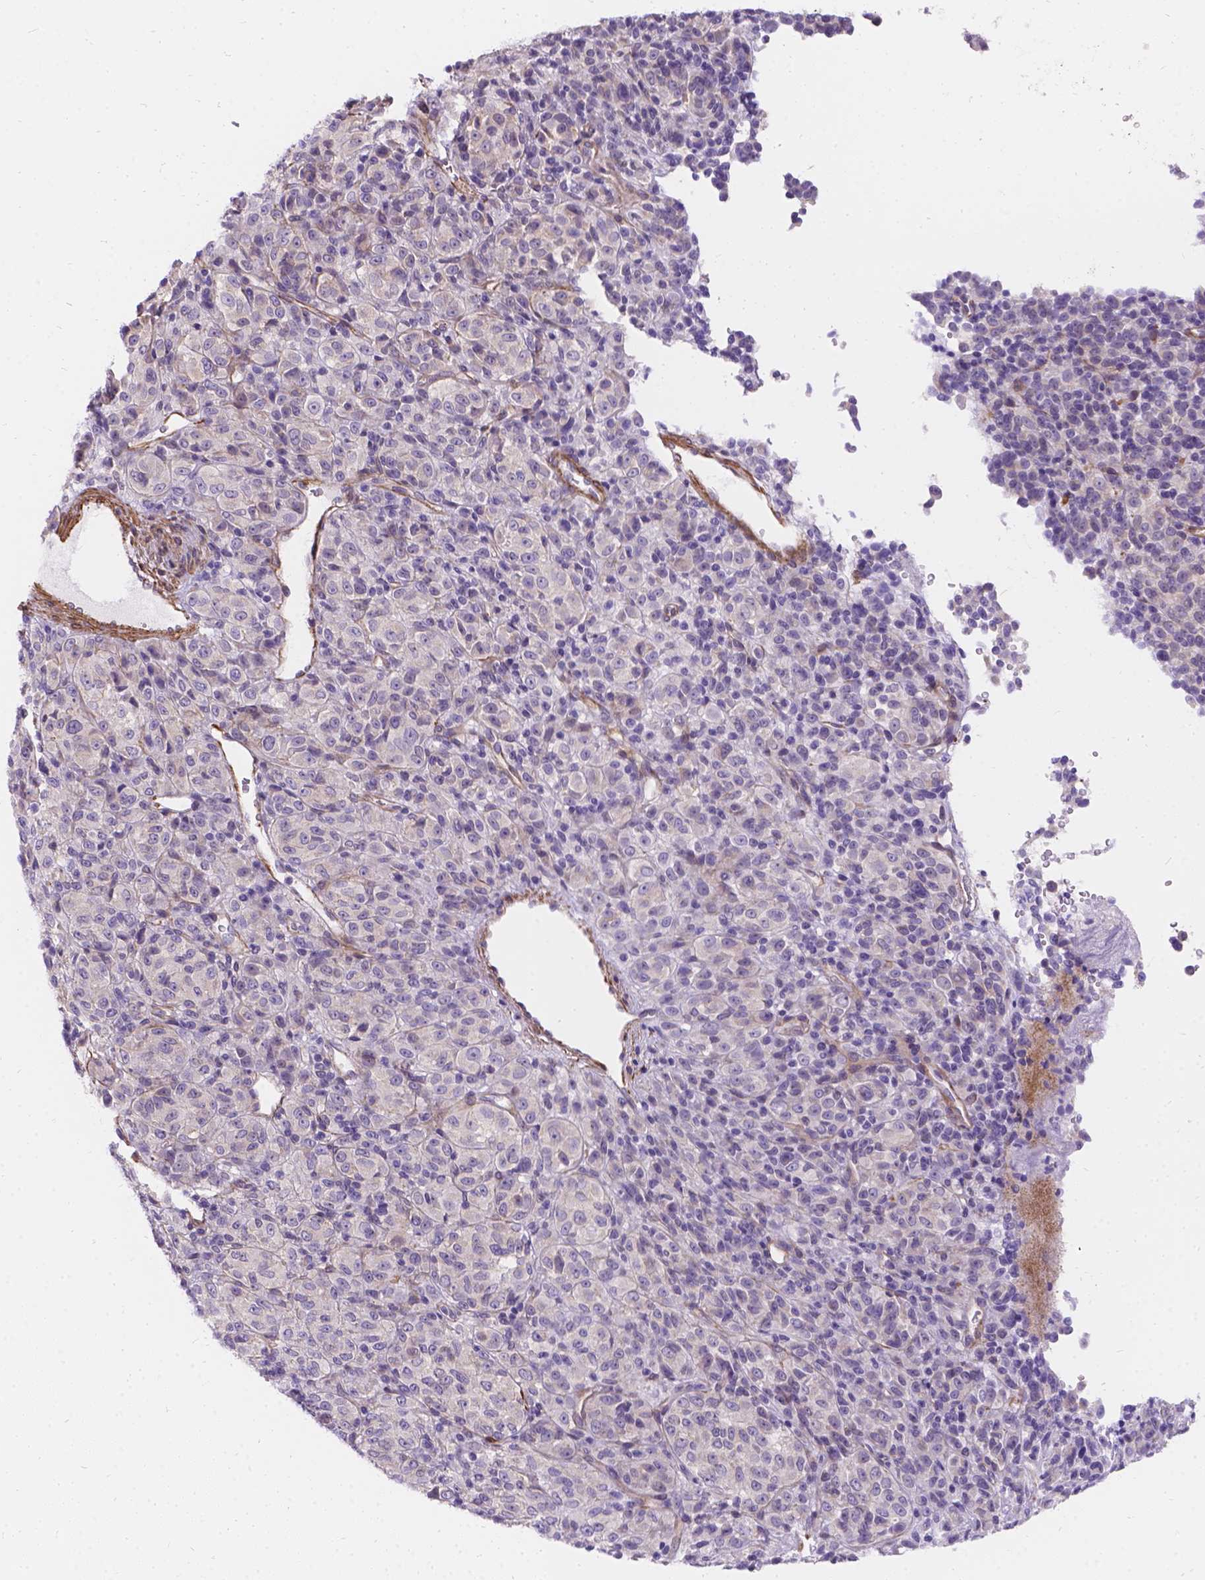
{"staining": {"intensity": "negative", "quantity": "none", "location": "none"}, "tissue": "melanoma", "cell_type": "Tumor cells", "image_type": "cancer", "snomed": [{"axis": "morphology", "description": "Malignant melanoma, Metastatic site"}, {"axis": "topography", "description": "Brain"}], "caption": "DAB immunohistochemical staining of human melanoma exhibits no significant staining in tumor cells.", "gene": "PALS1", "patient": {"sex": "female", "age": 56}}